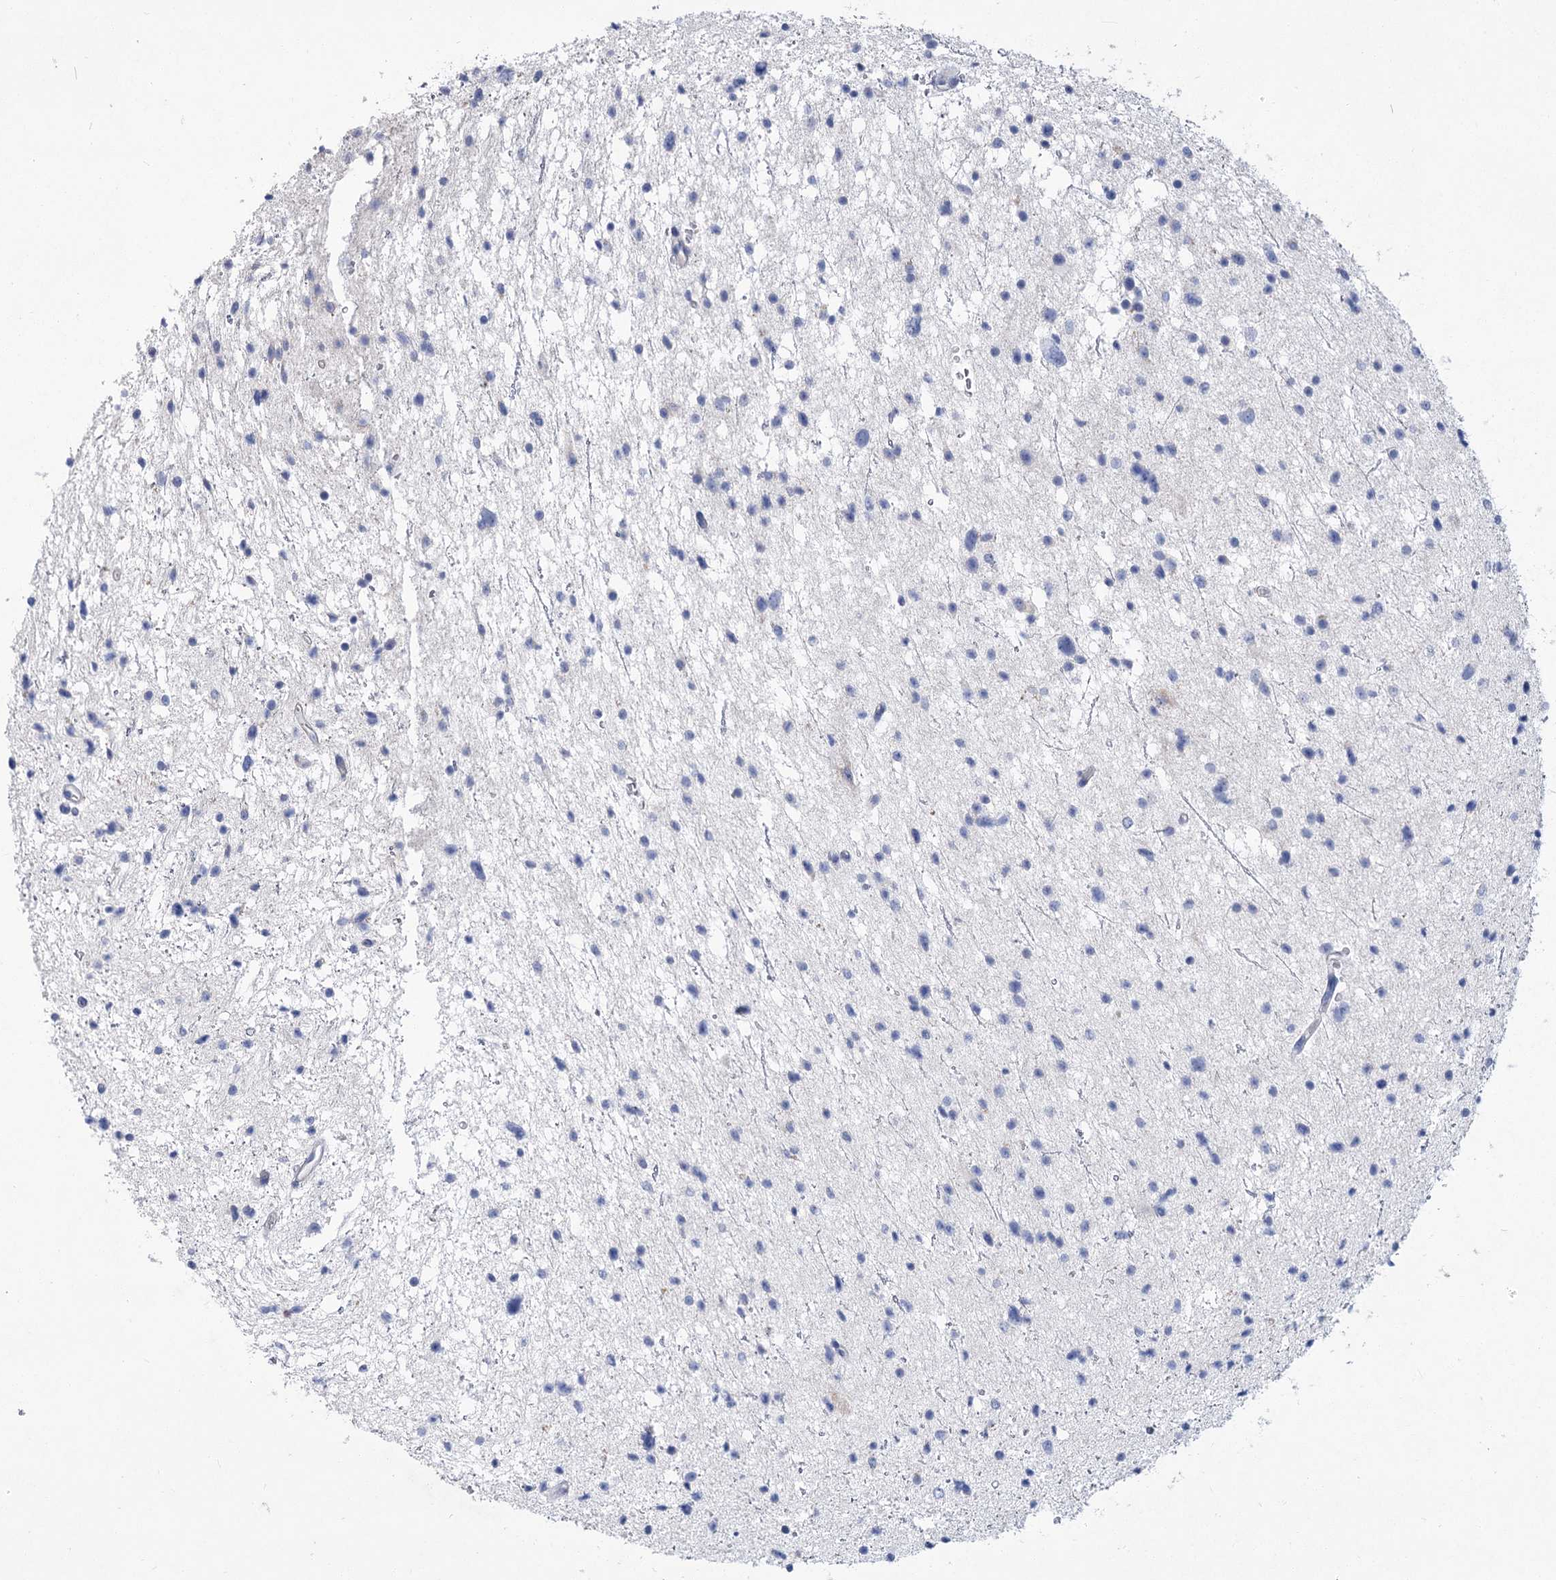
{"staining": {"intensity": "negative", "quantity": "none", "location": "none"}, "tissue": "glioma", "cell_type": "Tumor cells", "image_type": "cancer", "snomed": [{"axis": "morphology", "description": "Glioma, malignant, Low grade"}, {"axis": "topography", "description": "Brain"}], "caption": "Tumor cells show no significant protein expression in glioma.", "gene": "SLC9A3", "patient": {"sex": "female", "age": 37}}